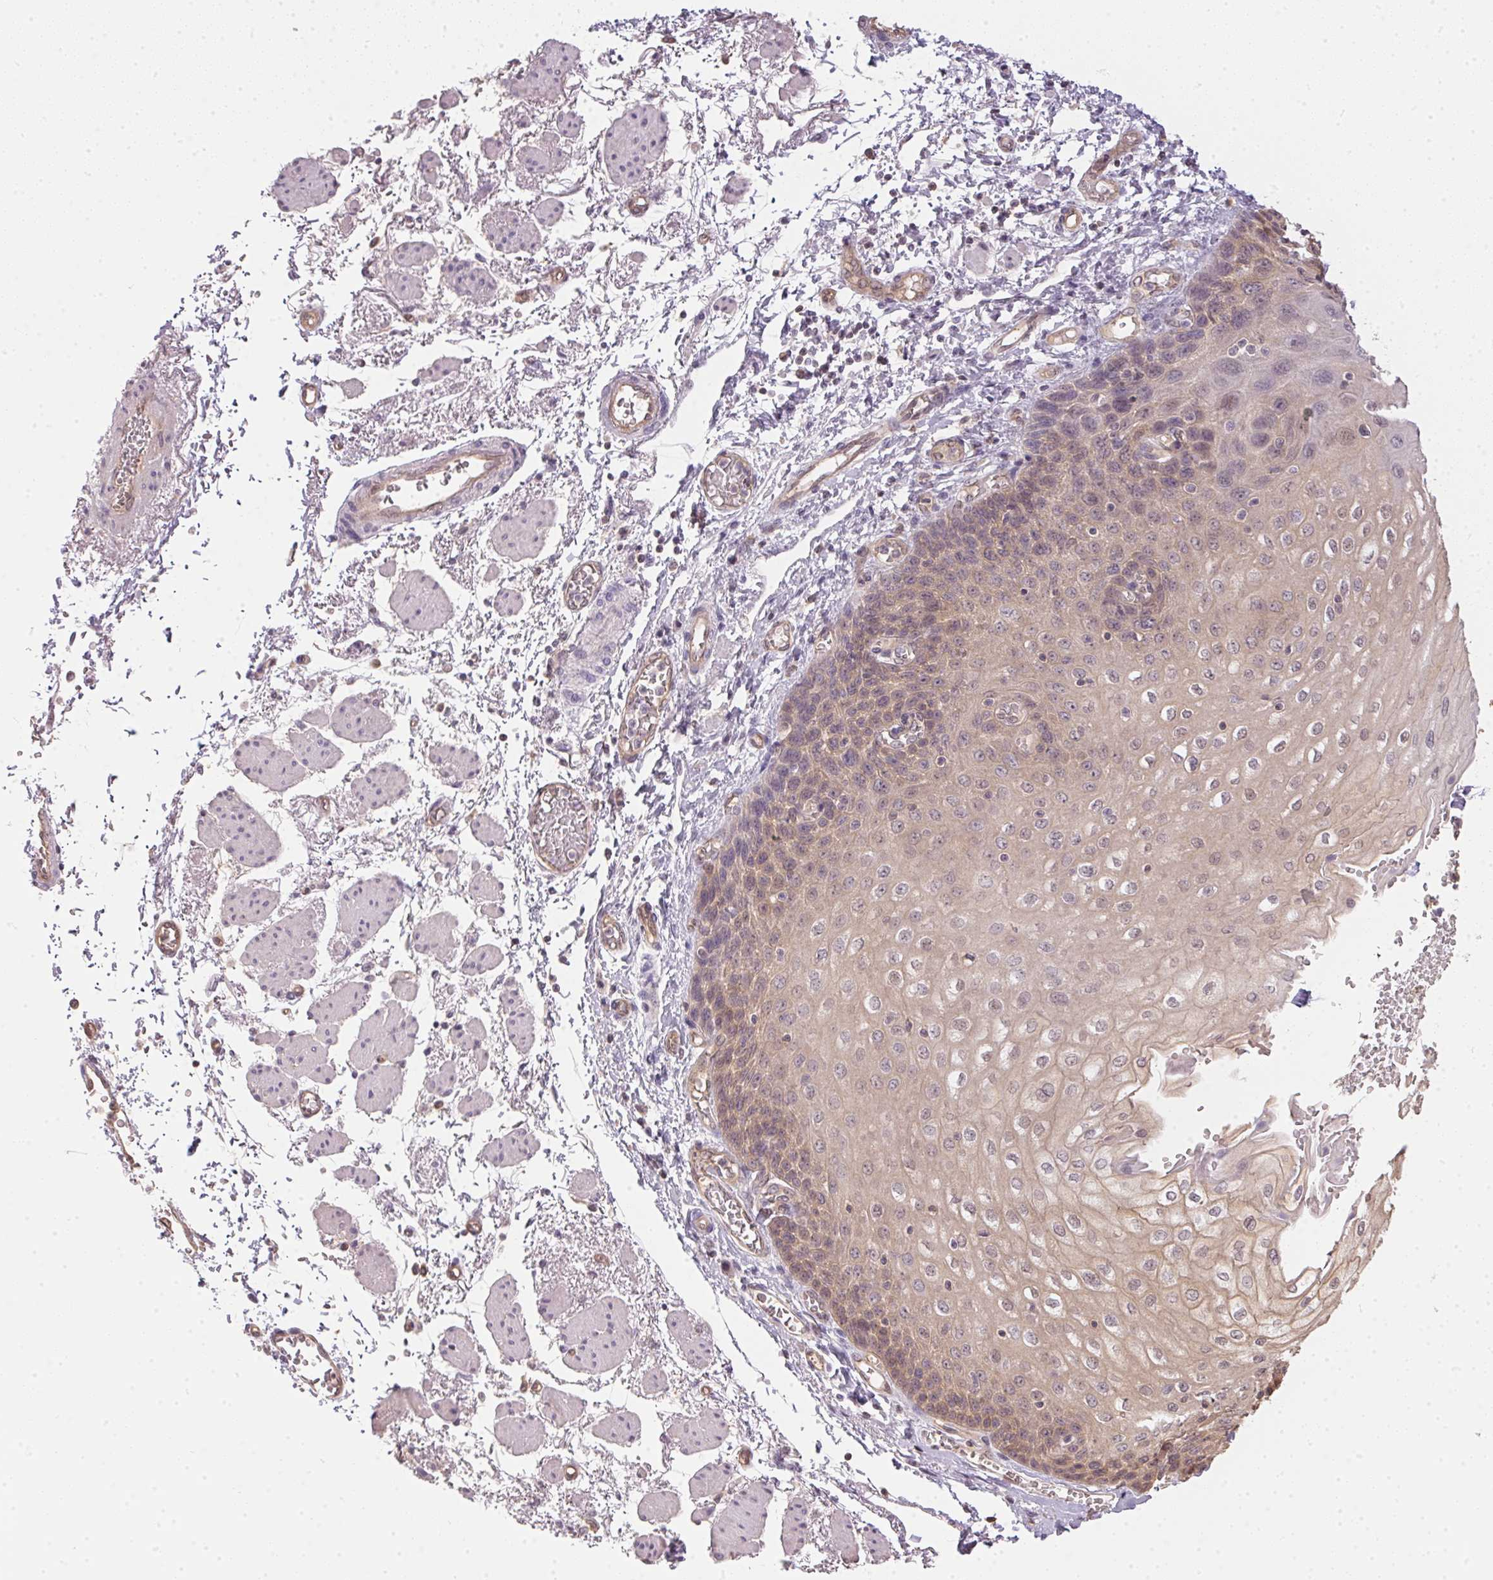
{"staining": {"intensity": "weak", "quantity": "<25%", "location": "cytoplasmic/membranous"}, "tissue": "esophagus", "cell_type": "Squamous epithelial cells", "image_type": "normal", "snomed": [{"axis": "morphology", "description": "Normal tissue, NOS"}, {"axis": "morphology", "description": "Adenocarcinoma, NOS"}, {"axis": "topography", "description": "Esophagus"}], "caption": "Immunohistochemical staining of benign esophagus demonstrates no significant staining in squamous epithelial cells.", "gene": "BLMH", "patient": {"sex": "male", "age": 81}}